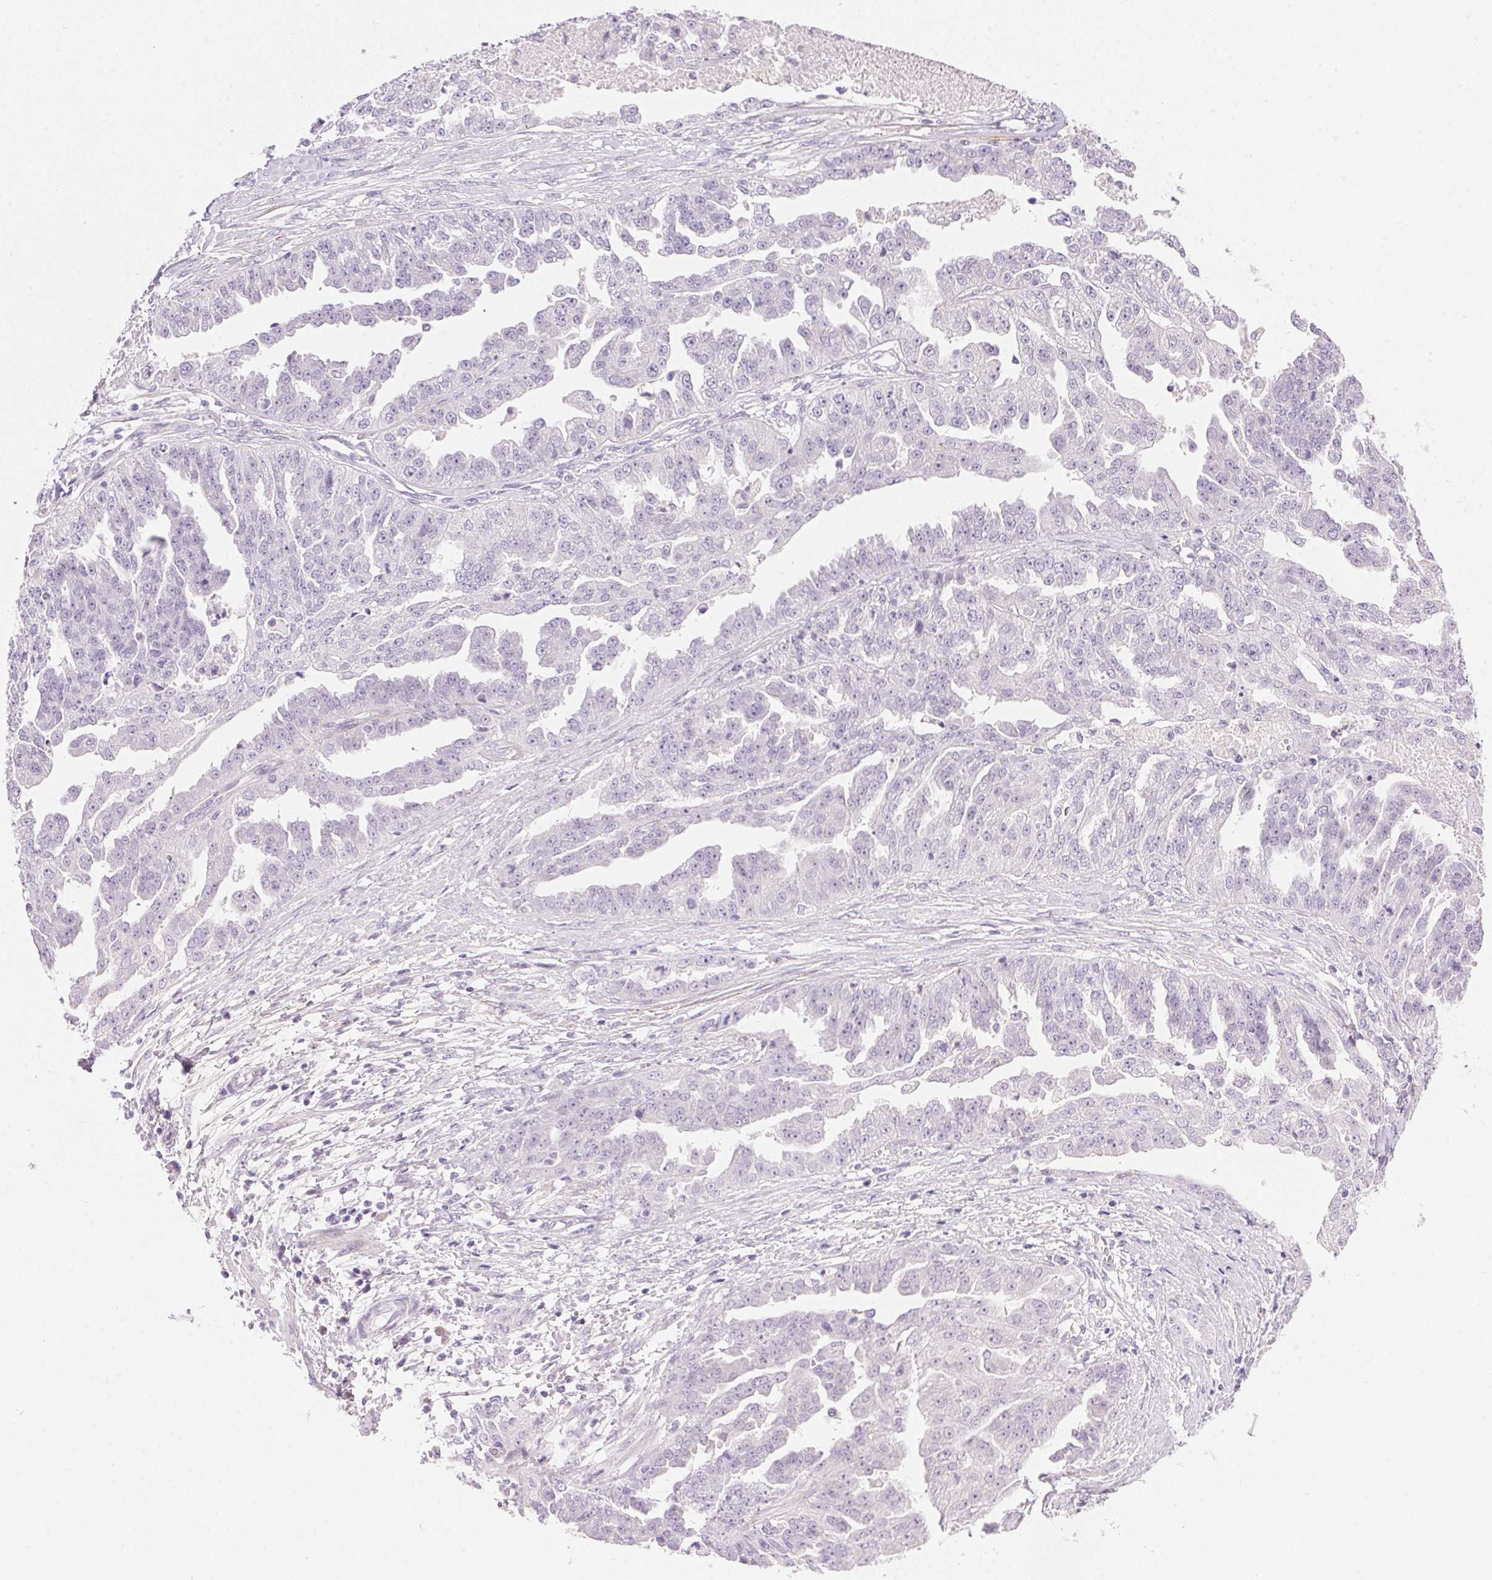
{"staining": {"intensity": "negative", "quantity": "none", "location": "none"}, "tissue": "ovarian cancer", "cell_type": "Tumor cells", "image_type": "cancer", "snomed": [{"axis": "morphology", "description": "Cystadenocarcinoma, serous, NOS"}, {"axis": "topography", "description": "Ovary"}], "caption": "Tumor cells are negative for brown protein staining in ovarian serous cystadenocarcinoma.", "gene": "TEKT1", "patient": {"sex": "female", "age": 58}}